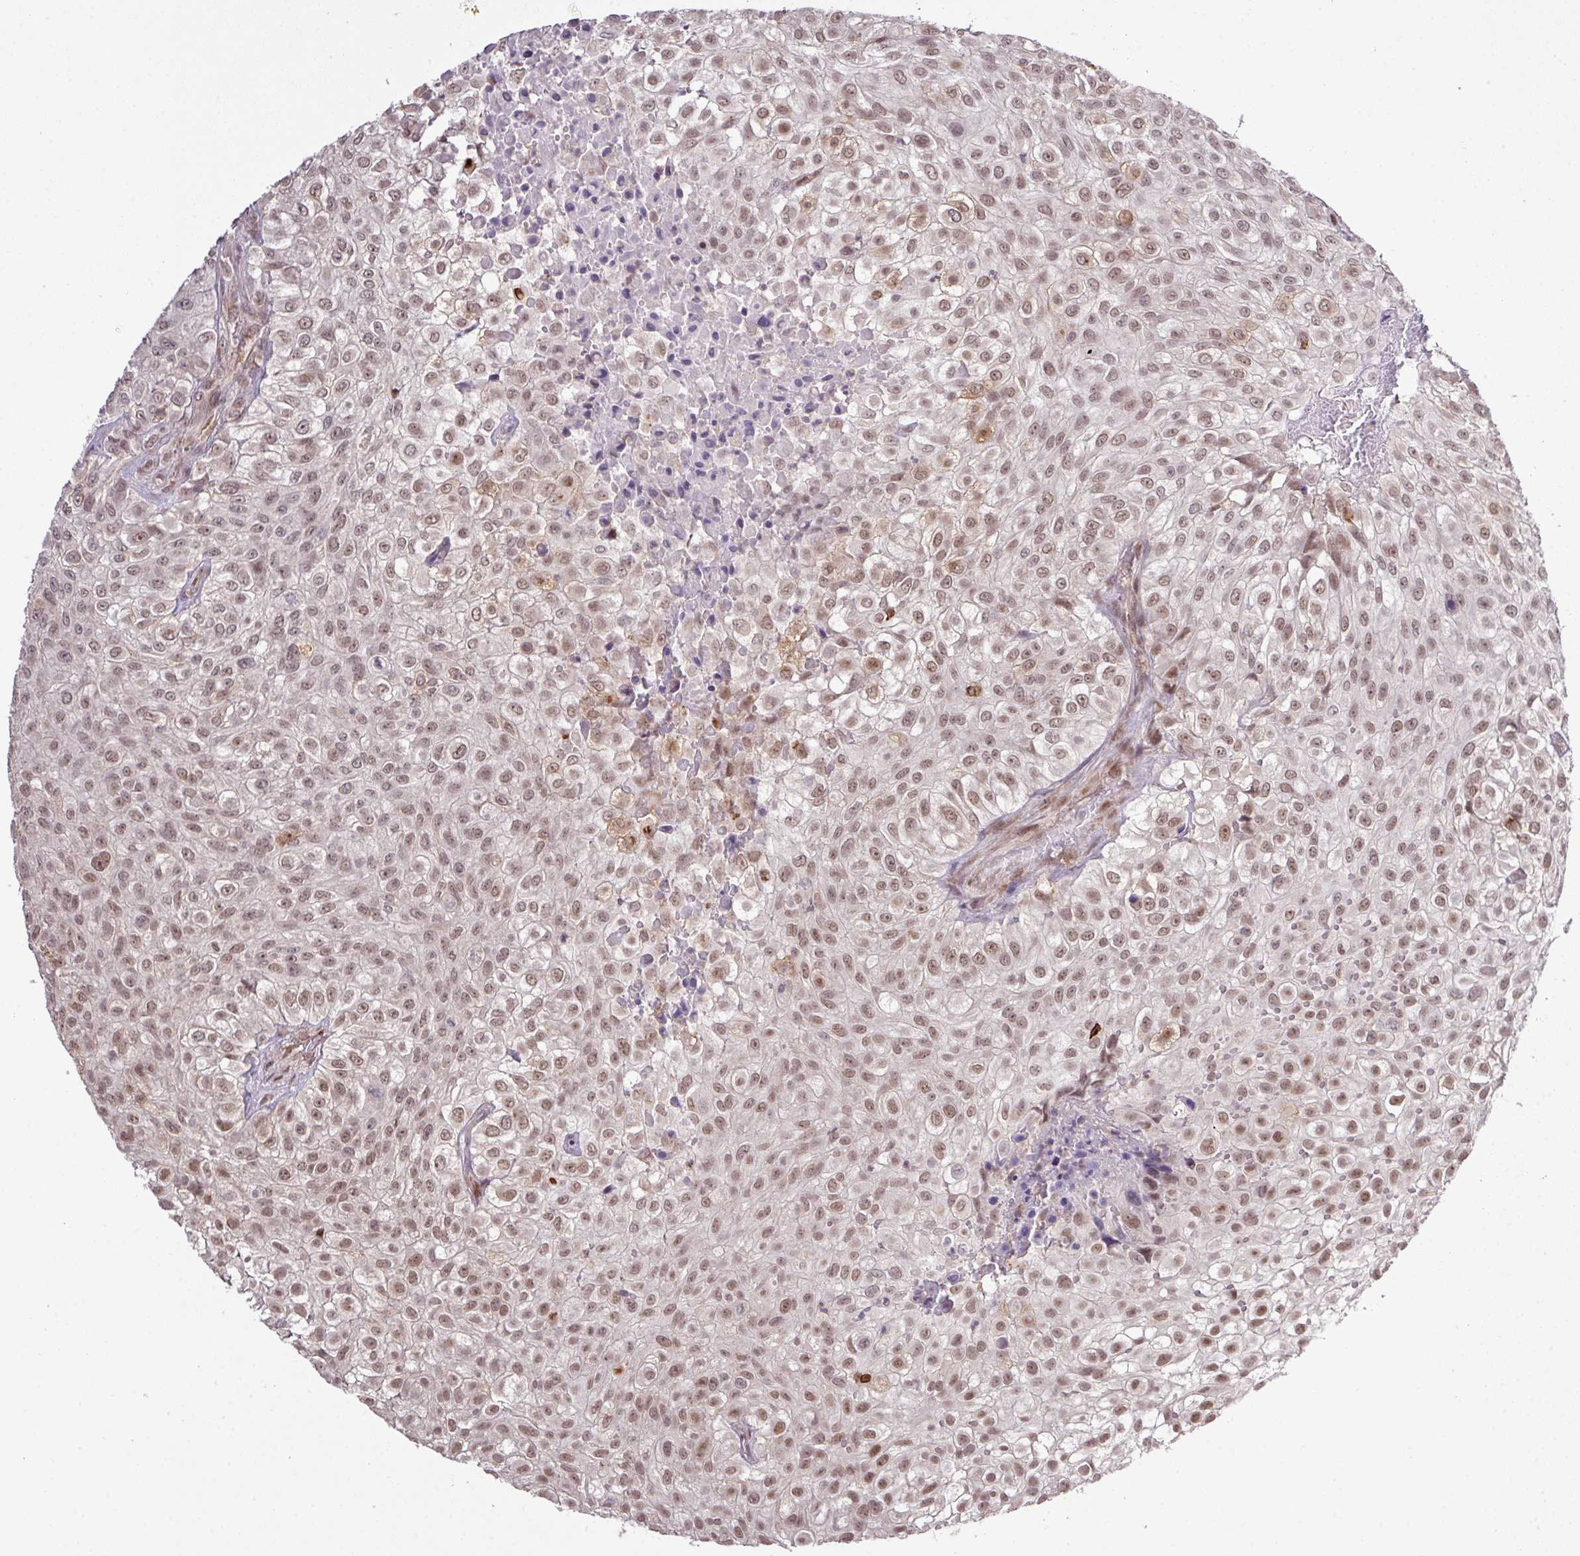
{"staining": {"intensity": "moderate", "quantity": ">75%", "location": "nuclear"}, "tissue": "urothelial cancer", "cell_type": "Tumor cells", "image_type": "cancer", "snomed": [{"axis": "morphology", "description": "Urothelial carcinoma, High grade"}, {"axis": "topography", "description": "Urinary bladder"}], "caption": "This is a photomicrograph of immunohistochemistry (IHC) staining of high-grade urothelial carcinoma, which shows moderate expression in the nuclear of tumor cells.", "gene": "SMCO4", "patient": {"sex": "male", "age": 56}}